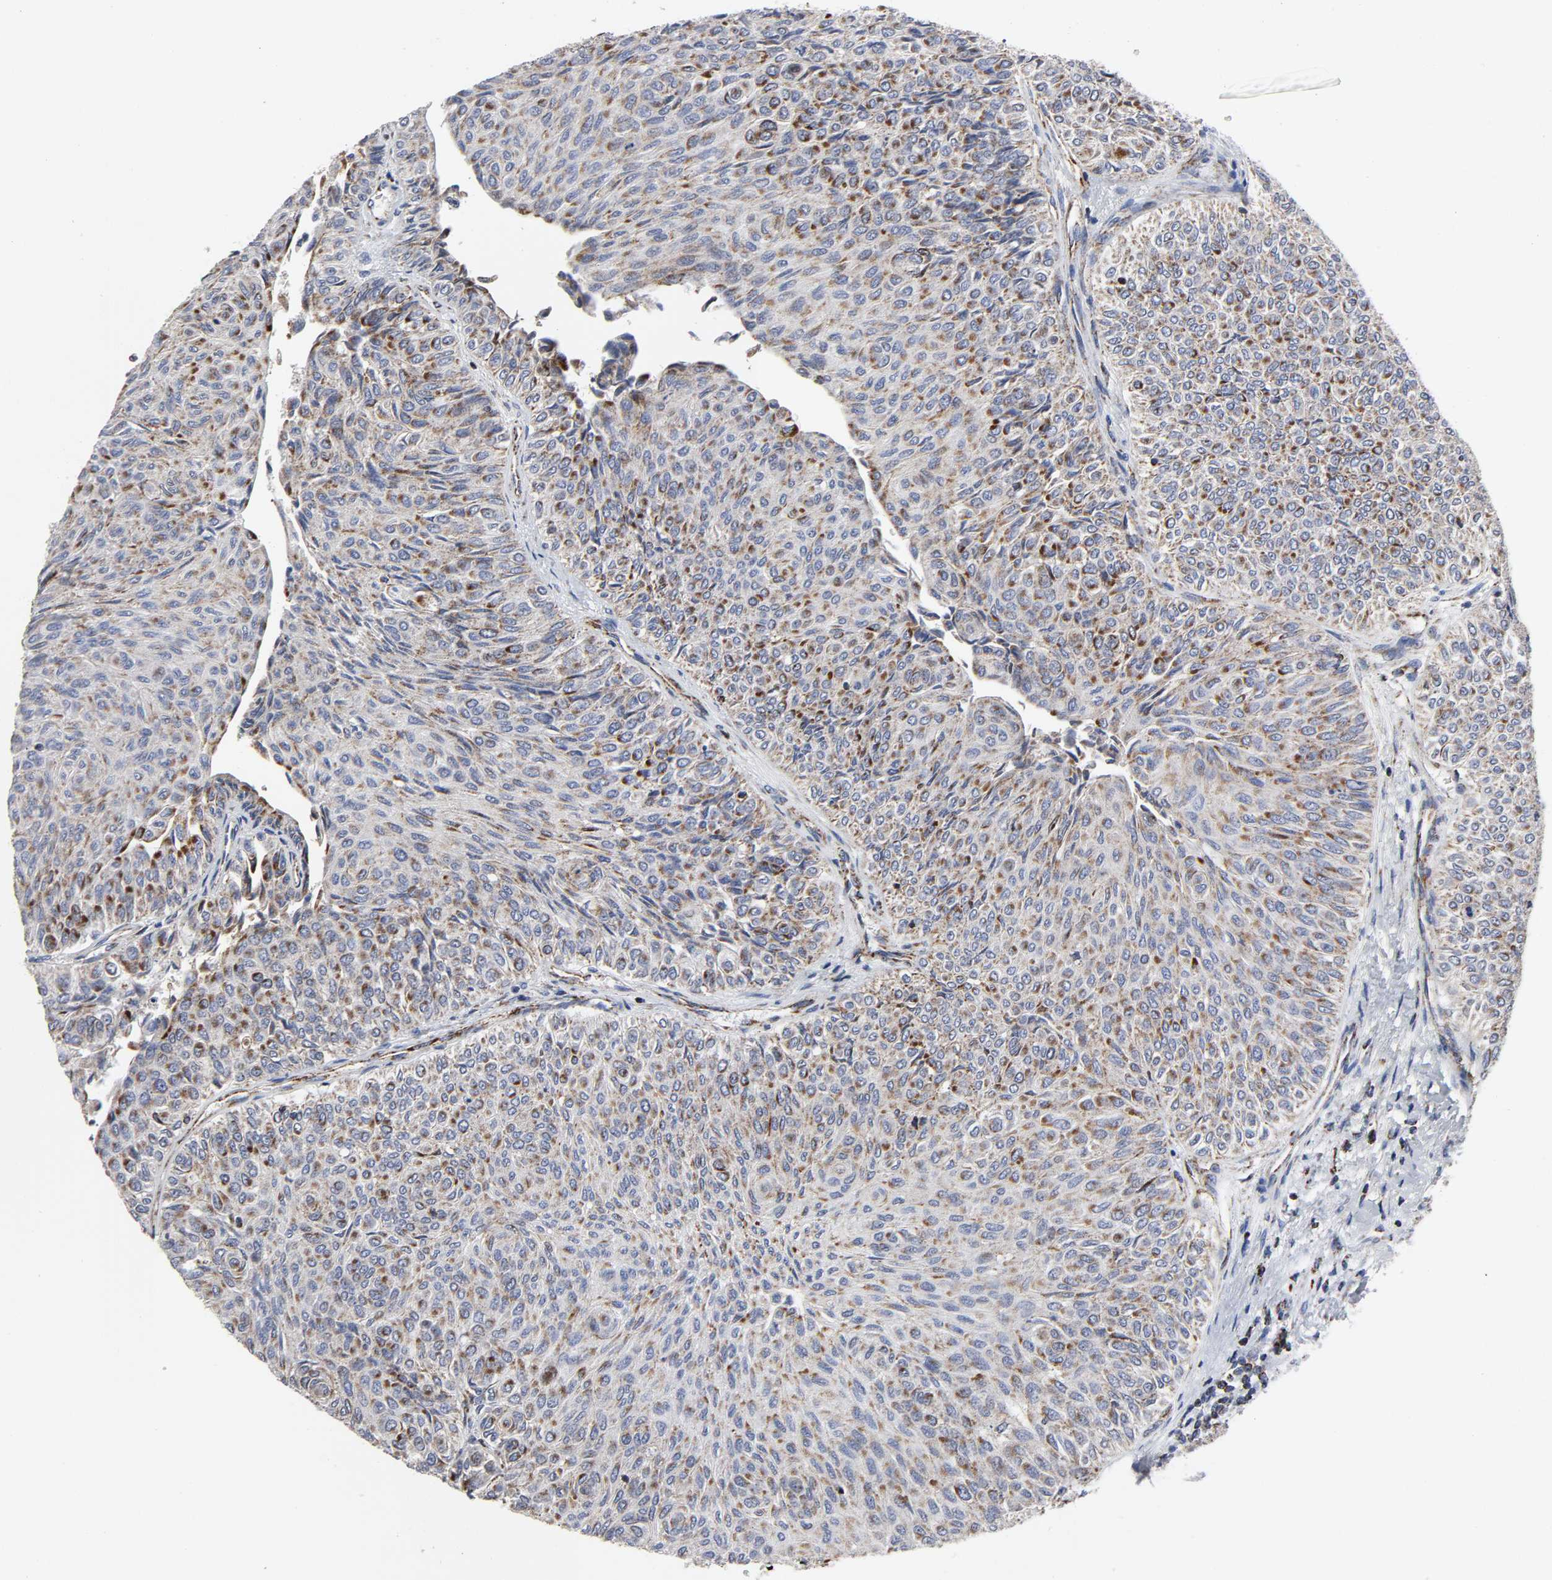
{"staining": {"intensity": "moderate", "quantity": ">75%", "location": "cytoplasmic/membranous"}, "tissue": "urothelial cancer", "cell_type": "Tumor cells", "image_type": "cancer", "snomed": [{"axis": "morphology", "description": "Urothelial carcinoma, Low grade"}, {"axis": "topography", "description": "Urinary bladder"}], "caption": "Immunohistochemical staining of urothelial cancer demonstrates moderate cytoplasmic/membranous protein staining in about >75% of tumor cells. (DAB IHC, brown staining for protein, blue staining for nuclei).", "gene": "AOPEP", "patient": {"sex": "male", "age": 78}}